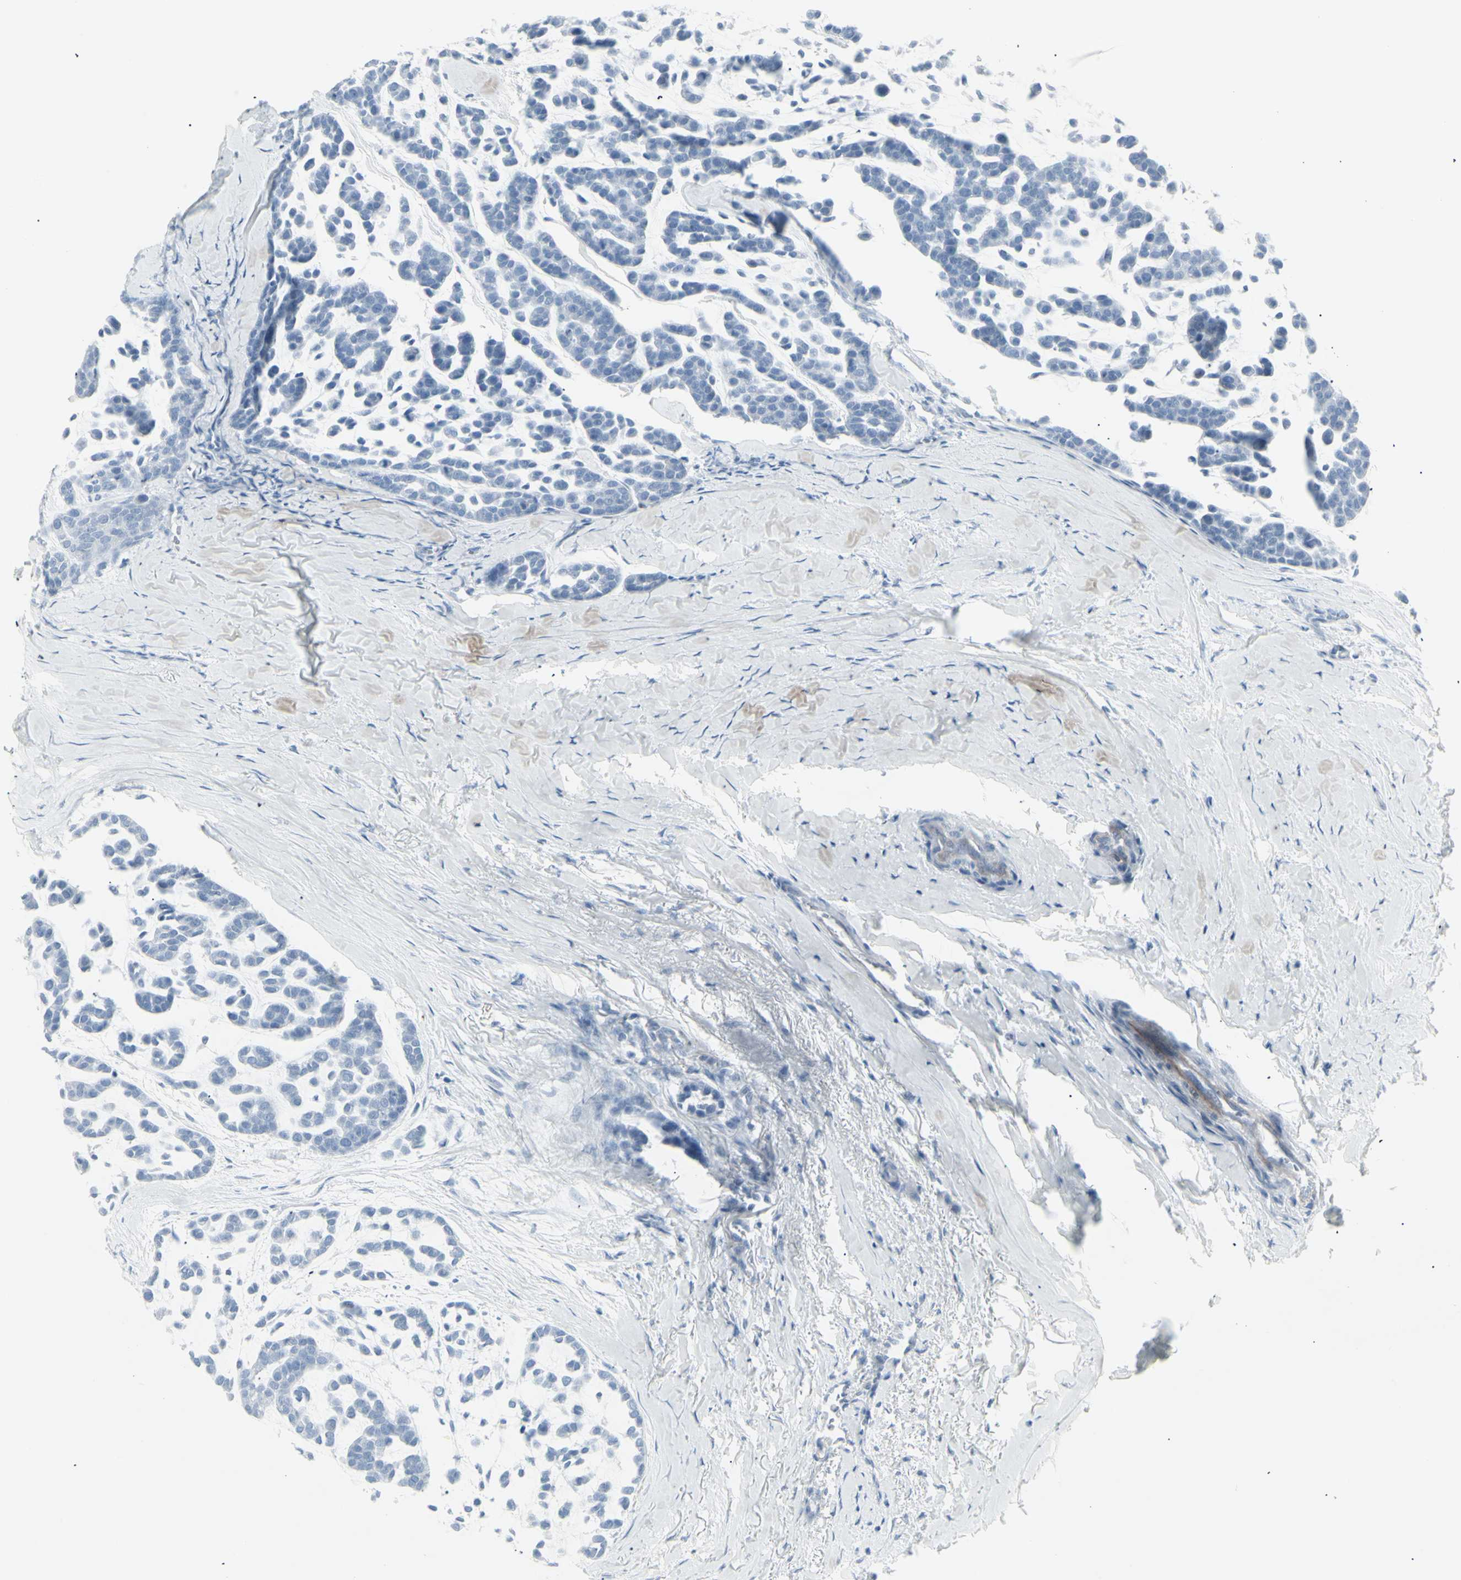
{"staining": {"intensity": "negative", "quantity": "none", "location": "none"}, "tissue": "head and neck cancer", "cell_type": "Tumor cells", "image_type": "cancer", "snomed": [{"axis": "morphology", "description": "Adenocarcinoma, NOS"}, {"axis": "morphology", "description": "Adenoma, NOS"}, {"axis": "topography", "description": "Head-Neck"}], "caption": "DAB immunohistochemical staining of head and neck cancer reveals no significant expression in tumor cells. (DAB immunohistochemistry, high magnification).", "gene": "YBX2", "patient": {"sex": "female", "age": 55}}